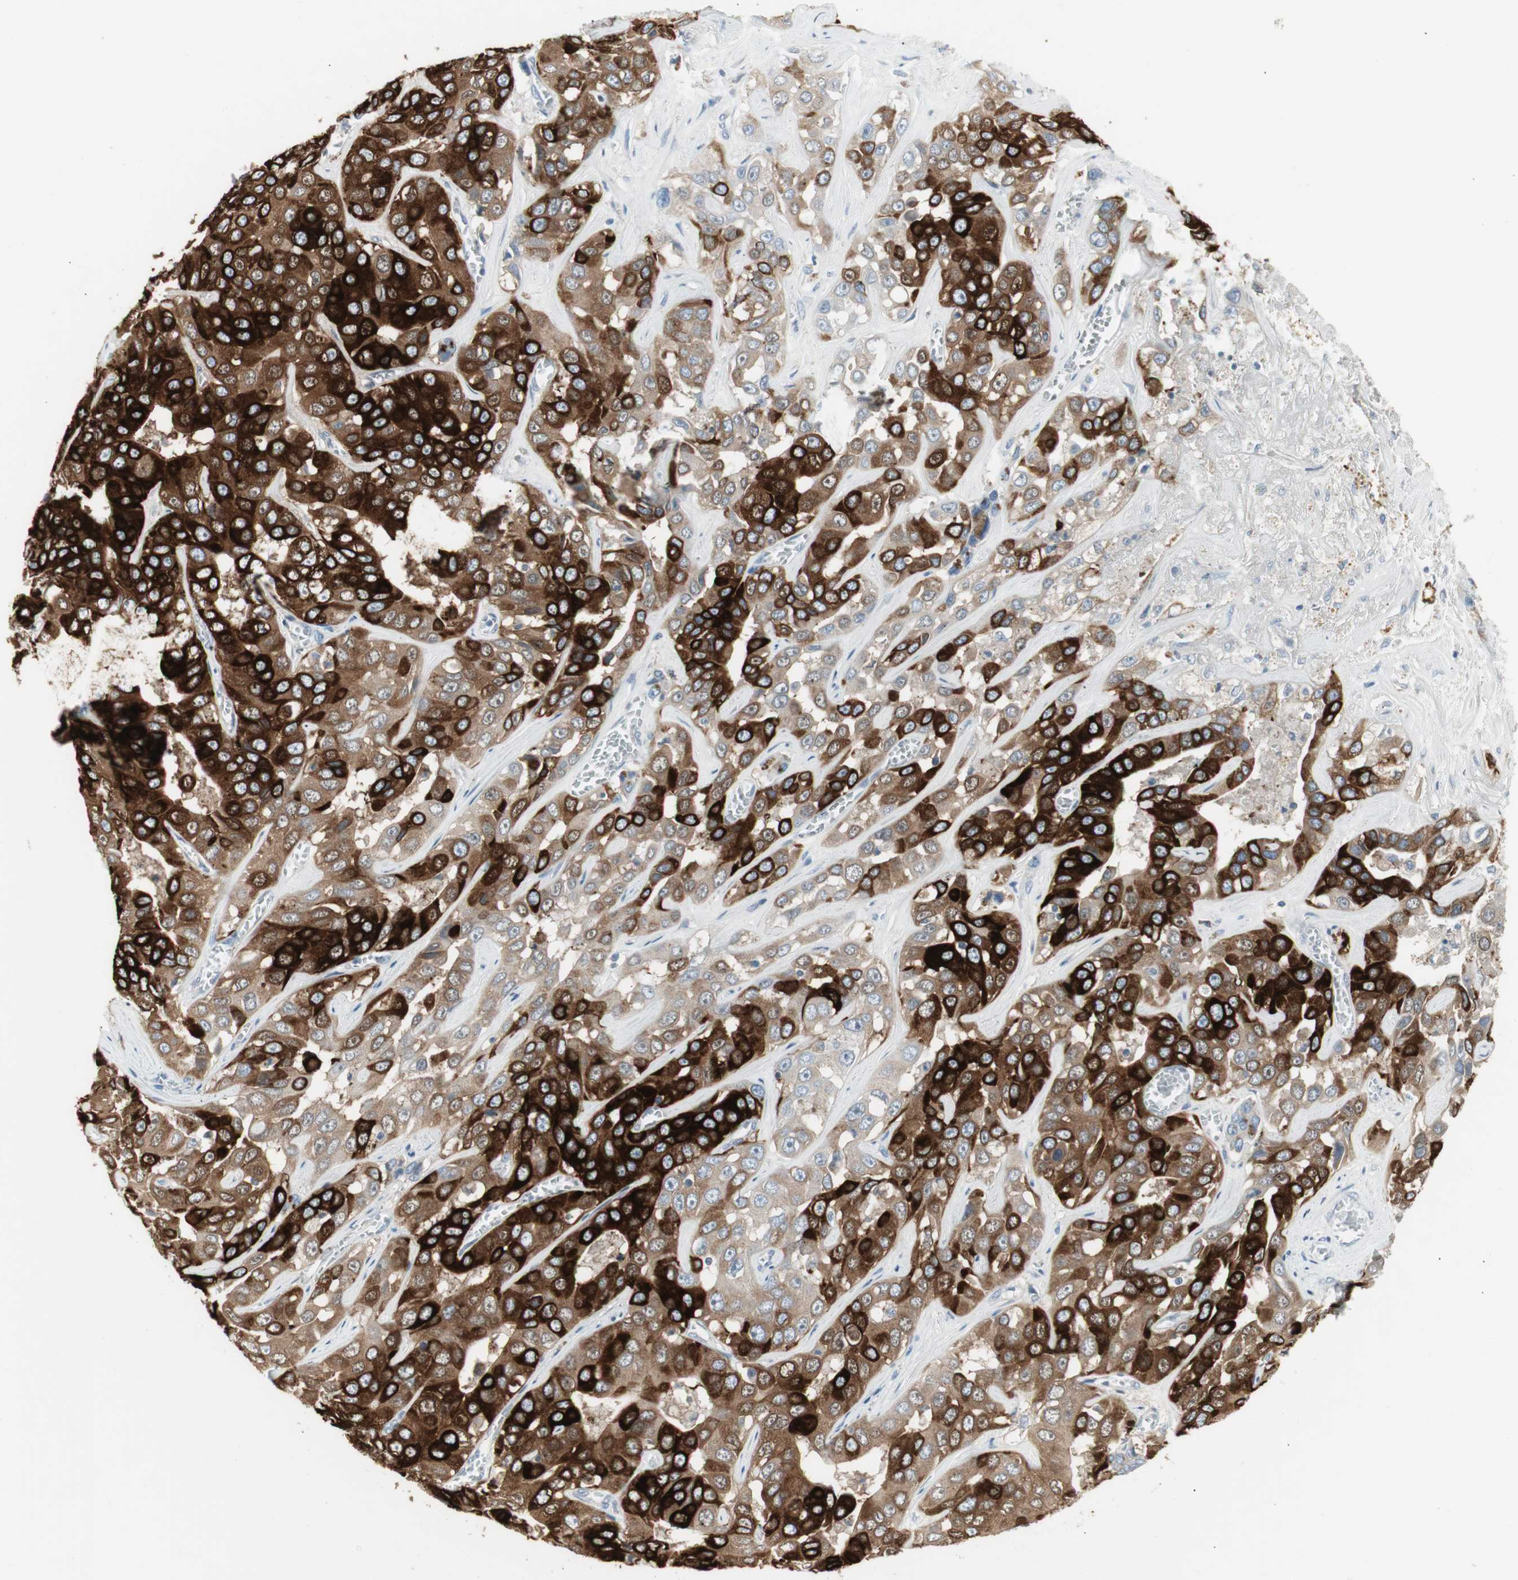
{"staining": {"intensity": "strong", "quantity": ">75%", "location": "cytoplasmic/membranous"}, "tissue": "liver cancer", "cell_type": "Tumor cells", "image_type": "cancer", "snomed": [{"axis": "morphology", "description": "Cholangiocarcinoma"}, {"axis": "topography", "description": "Liver"}], "caption": "A histopathology image of human liver cancer stained for a protein exhibits strong cytoplasmic/membranous brown staining in tumor cells. The protein is shown in brown color, while the nuclei are stained blue.", "gene": "AGR2", "patient": {"sex": "female", "age": 52}}